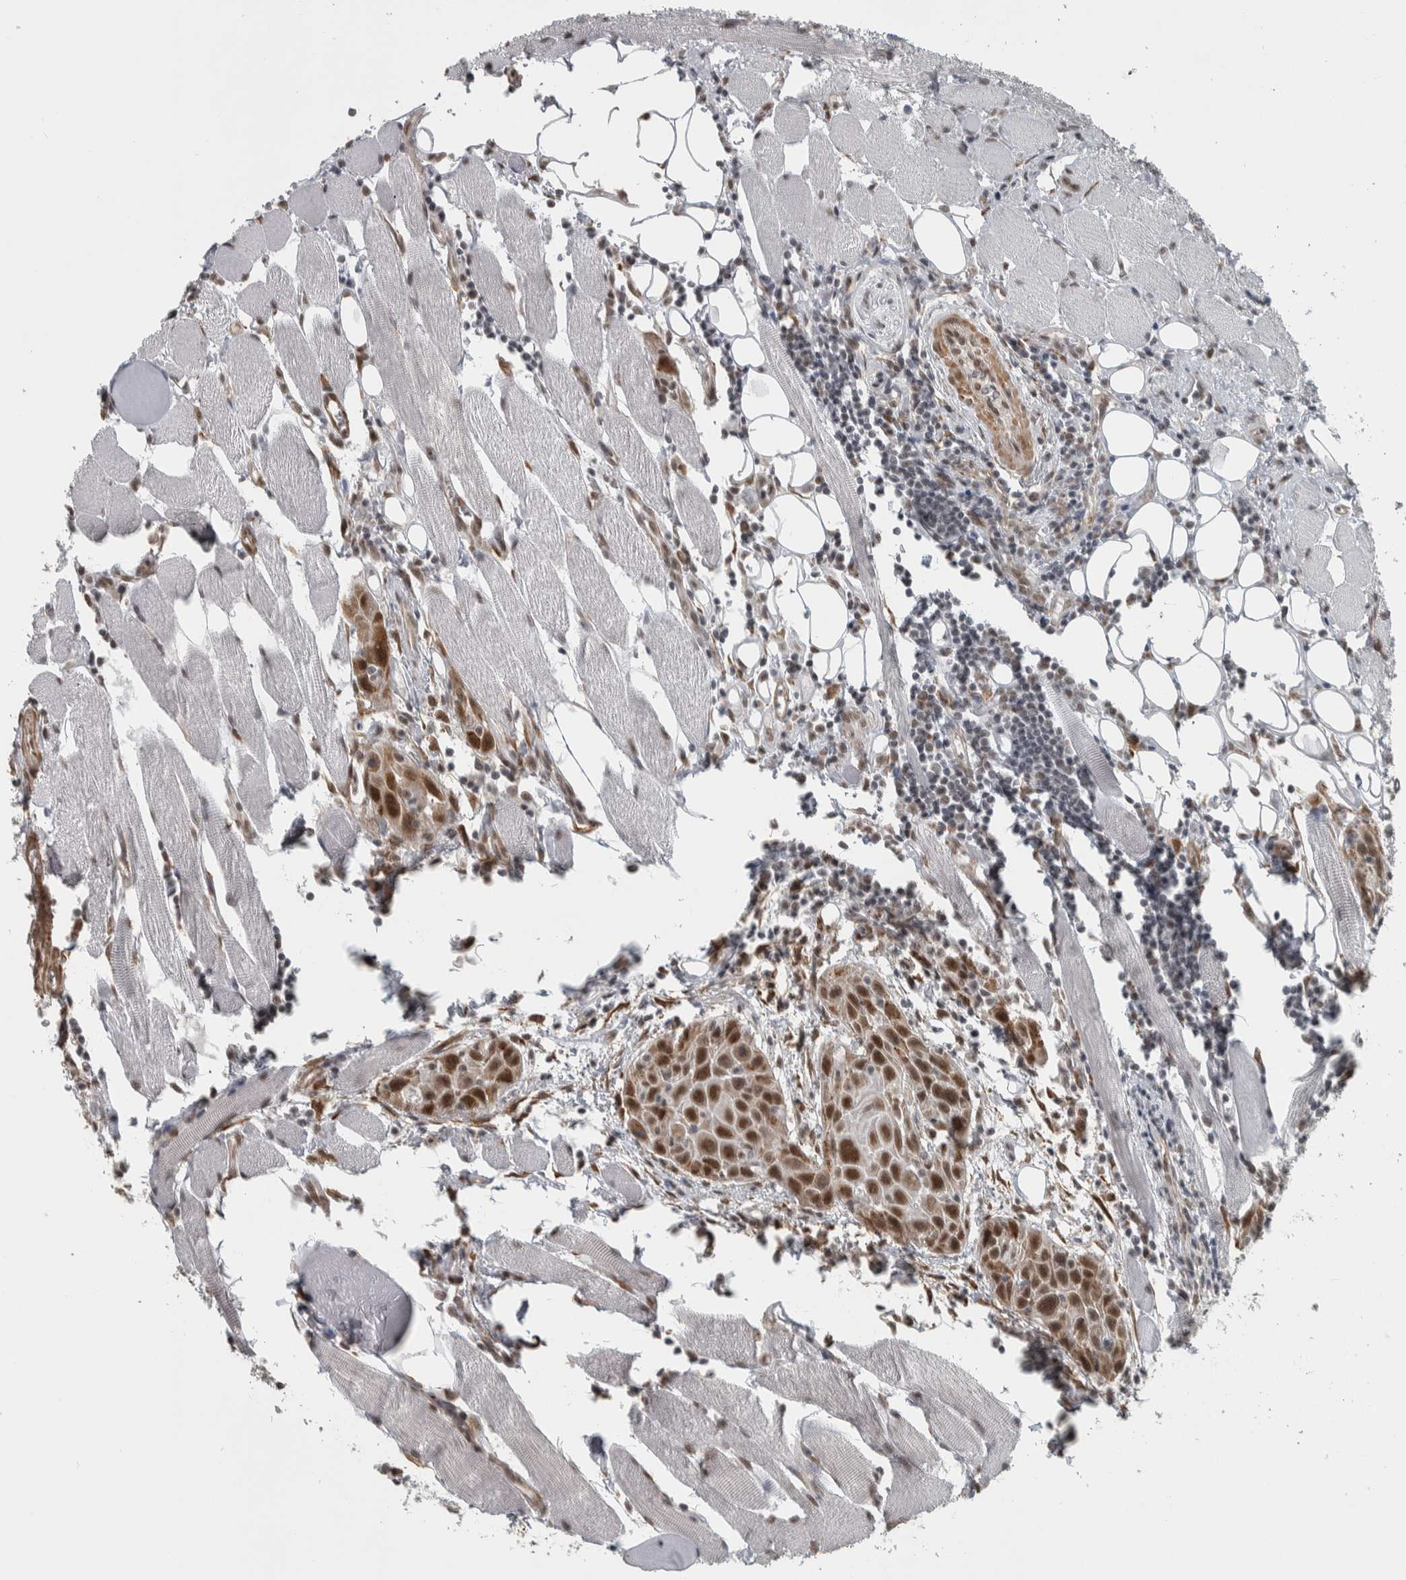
{"staining": {"intensity": "strong", "quantity": ">75%", "location": "nuclear"}, "tissue": "head and neck cancer", "cell_type": "Tumor cells", "image_type": "cancer", "snomed": [{"axis": "morphology", "description": "Squamous cell carcinoma, NOS"}, {"axis": "topography", "description": "Oral tissue"}, {"axis": "topography", "description": "Head-Neck"}], "caption": "Immunohistochemistry (IHC) (DAB (3,3'-diaminobenzidine)) staining of head and neck cancer reveals strong nuclear protein positivity in approximately >75% of tumor cells.", "gene": "DDX42", "patient": {"sex": "female", "age": 50}}